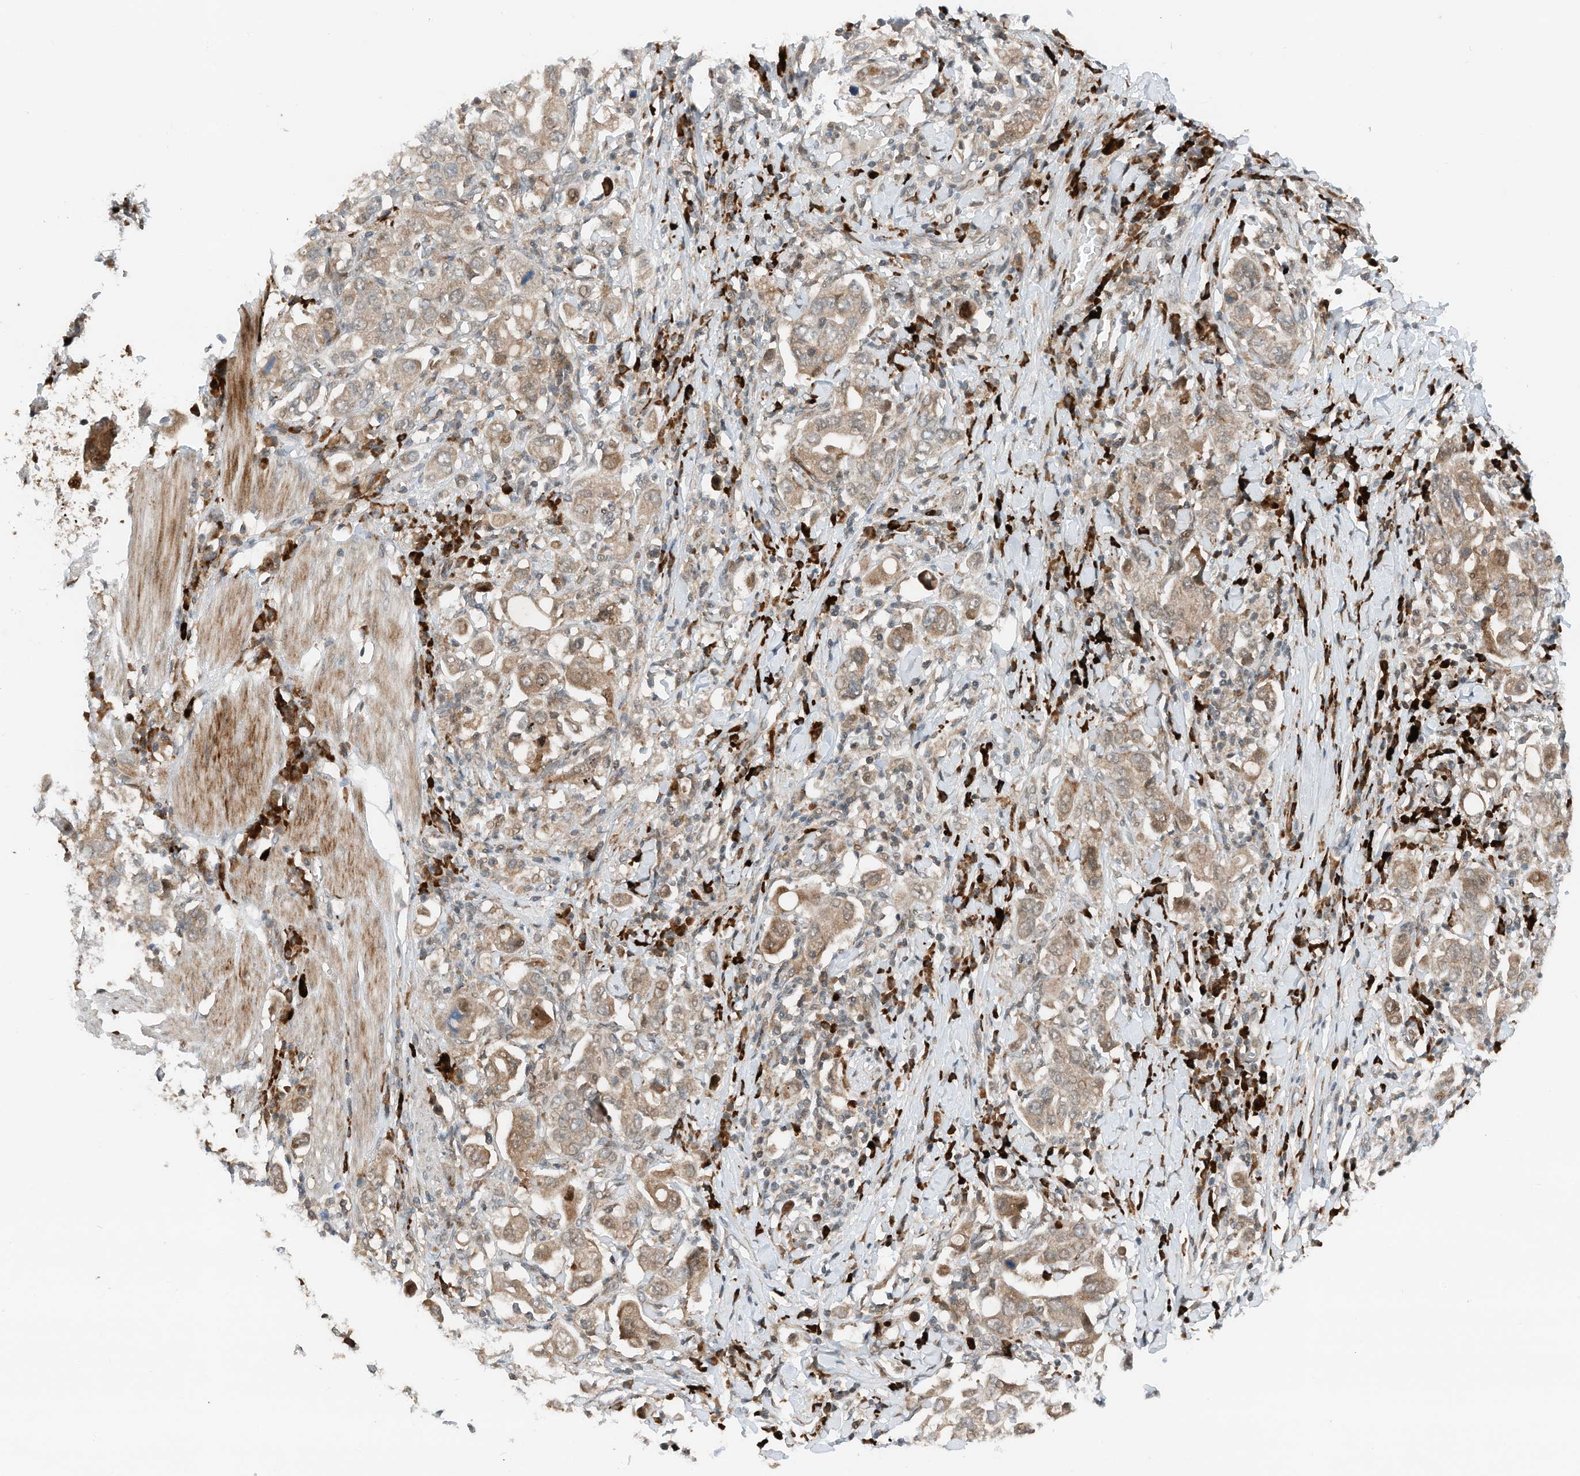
{"staining": {"intensity": "moderate", "quantity": ">75%", "location": "cytoplasmic/membranous"}, "tissue": "stomach cancer", "cell_type": "Tumor cells", "image_type": "cancer", "snomed": [{"axis": "morphology", "description": "Adenocarcinoma, NOS"}, {"axis": "topography", "description": "Stomach, upper"}], "caption": "A high-resolution photomicrograph shows immunohistochemistry (IHC) staining of adenocarcinoma (stomach), which displays moderate cytoplasmic/membranous expression in approximately >75% of tumor cells. (DAB IHC with brightfield microscopy, high magnification).", "gene": "RMND1", "patient": {"sex": "male", "age": 62}}